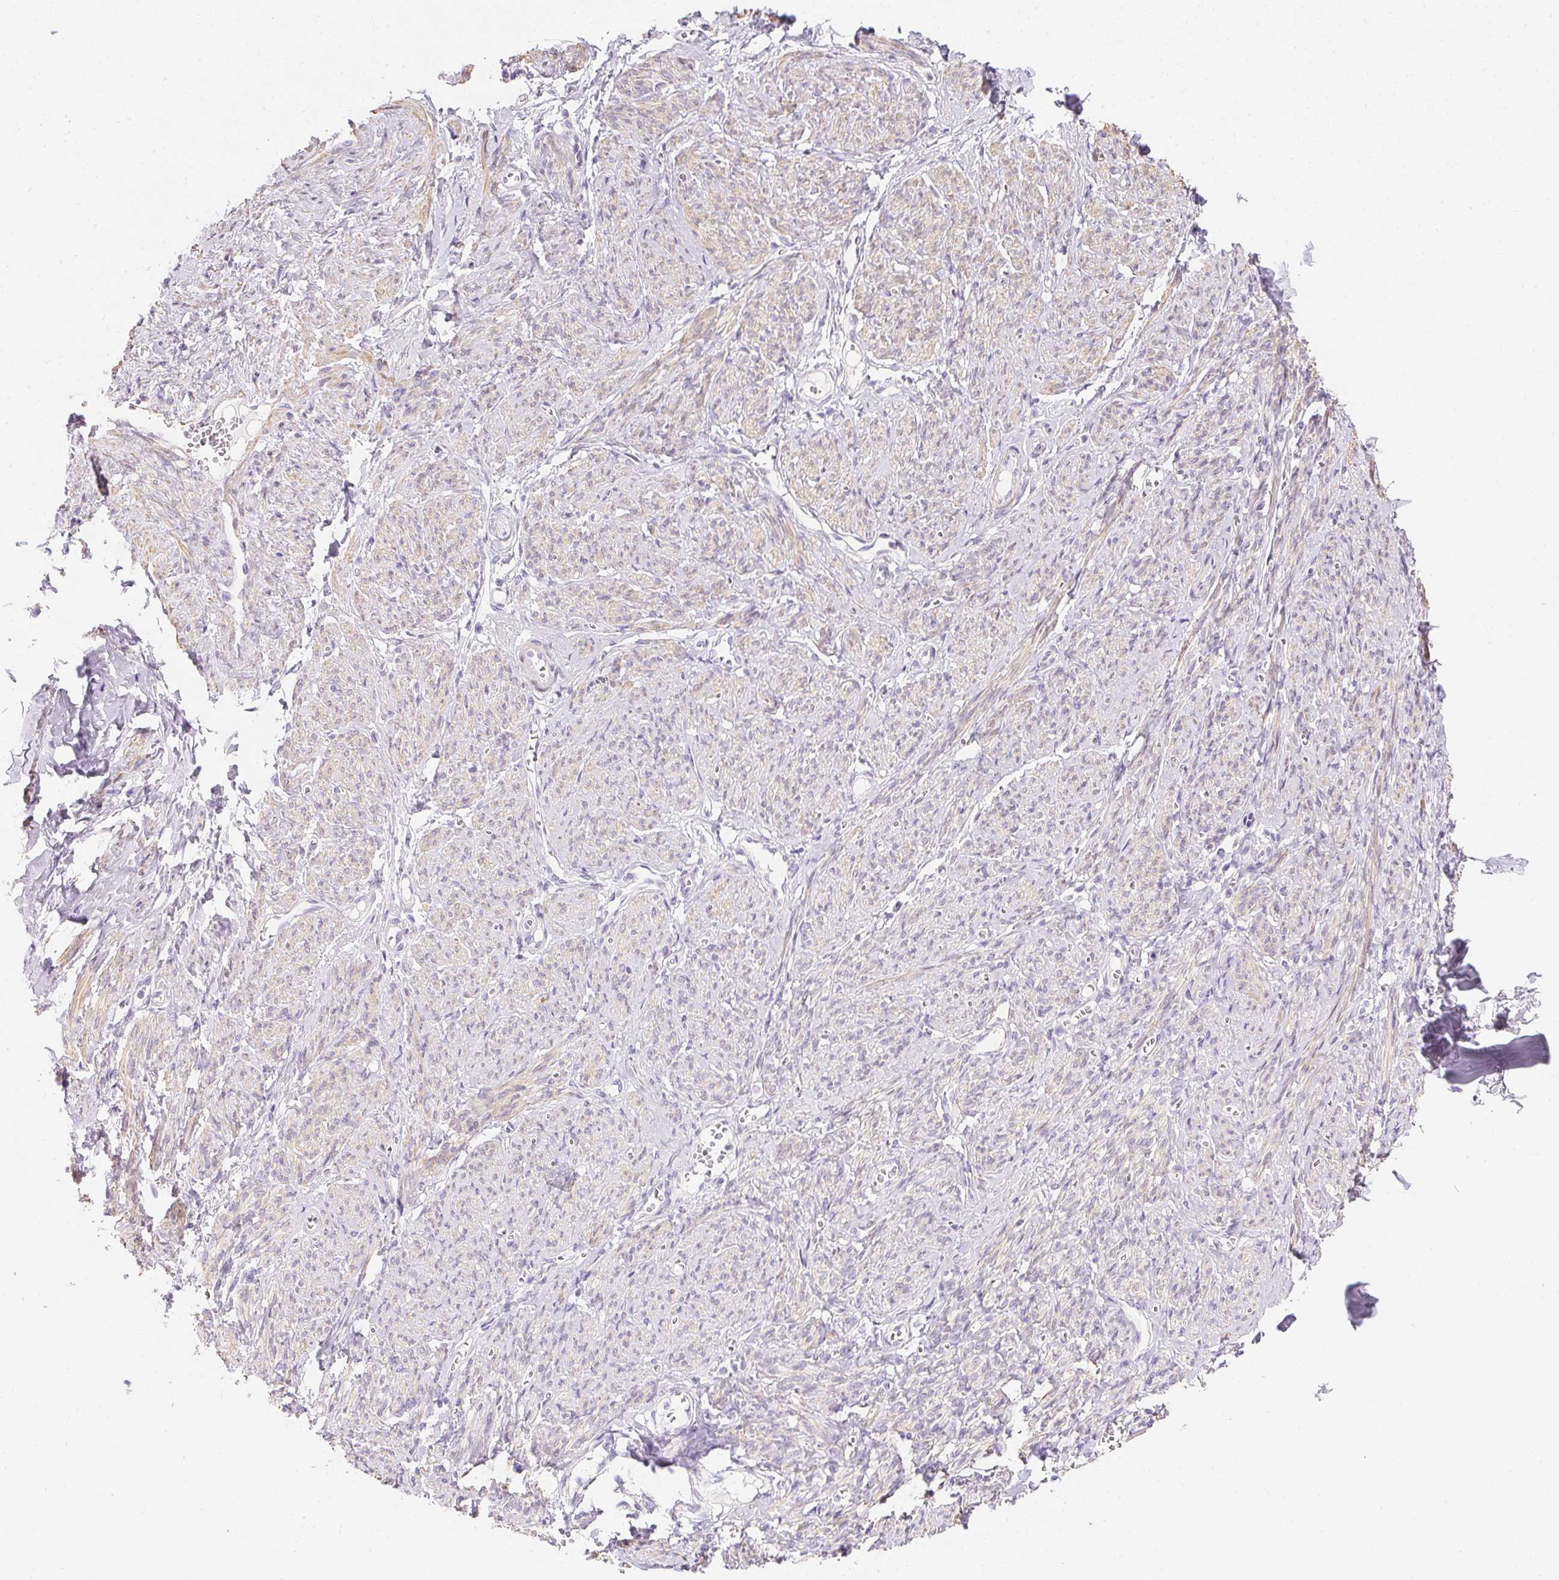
{"staining": {"intensity": "weak", "quantity": ">75%", "location": "cytoplasmic/membranous"}, "tissue": "smooth muscle", "cell_type": "Smooth muscle cells", "image_type": "normal", "snomed": [{"axis": "morphology", "description": "Normal tissue, NOS"}, {"axis": "topography", "description": "Smooth muscle"}], "caption": "Weak cytoplasmic/membranous staining is present in about >75% of smooth muscle cells in unremarkable smooth muscle. Immunohistochemistry stains the protein of interest in brown and the nuclei are stained blue.", "gene": "KCNE2", "patient": {"sex": "female", "age": 65}}